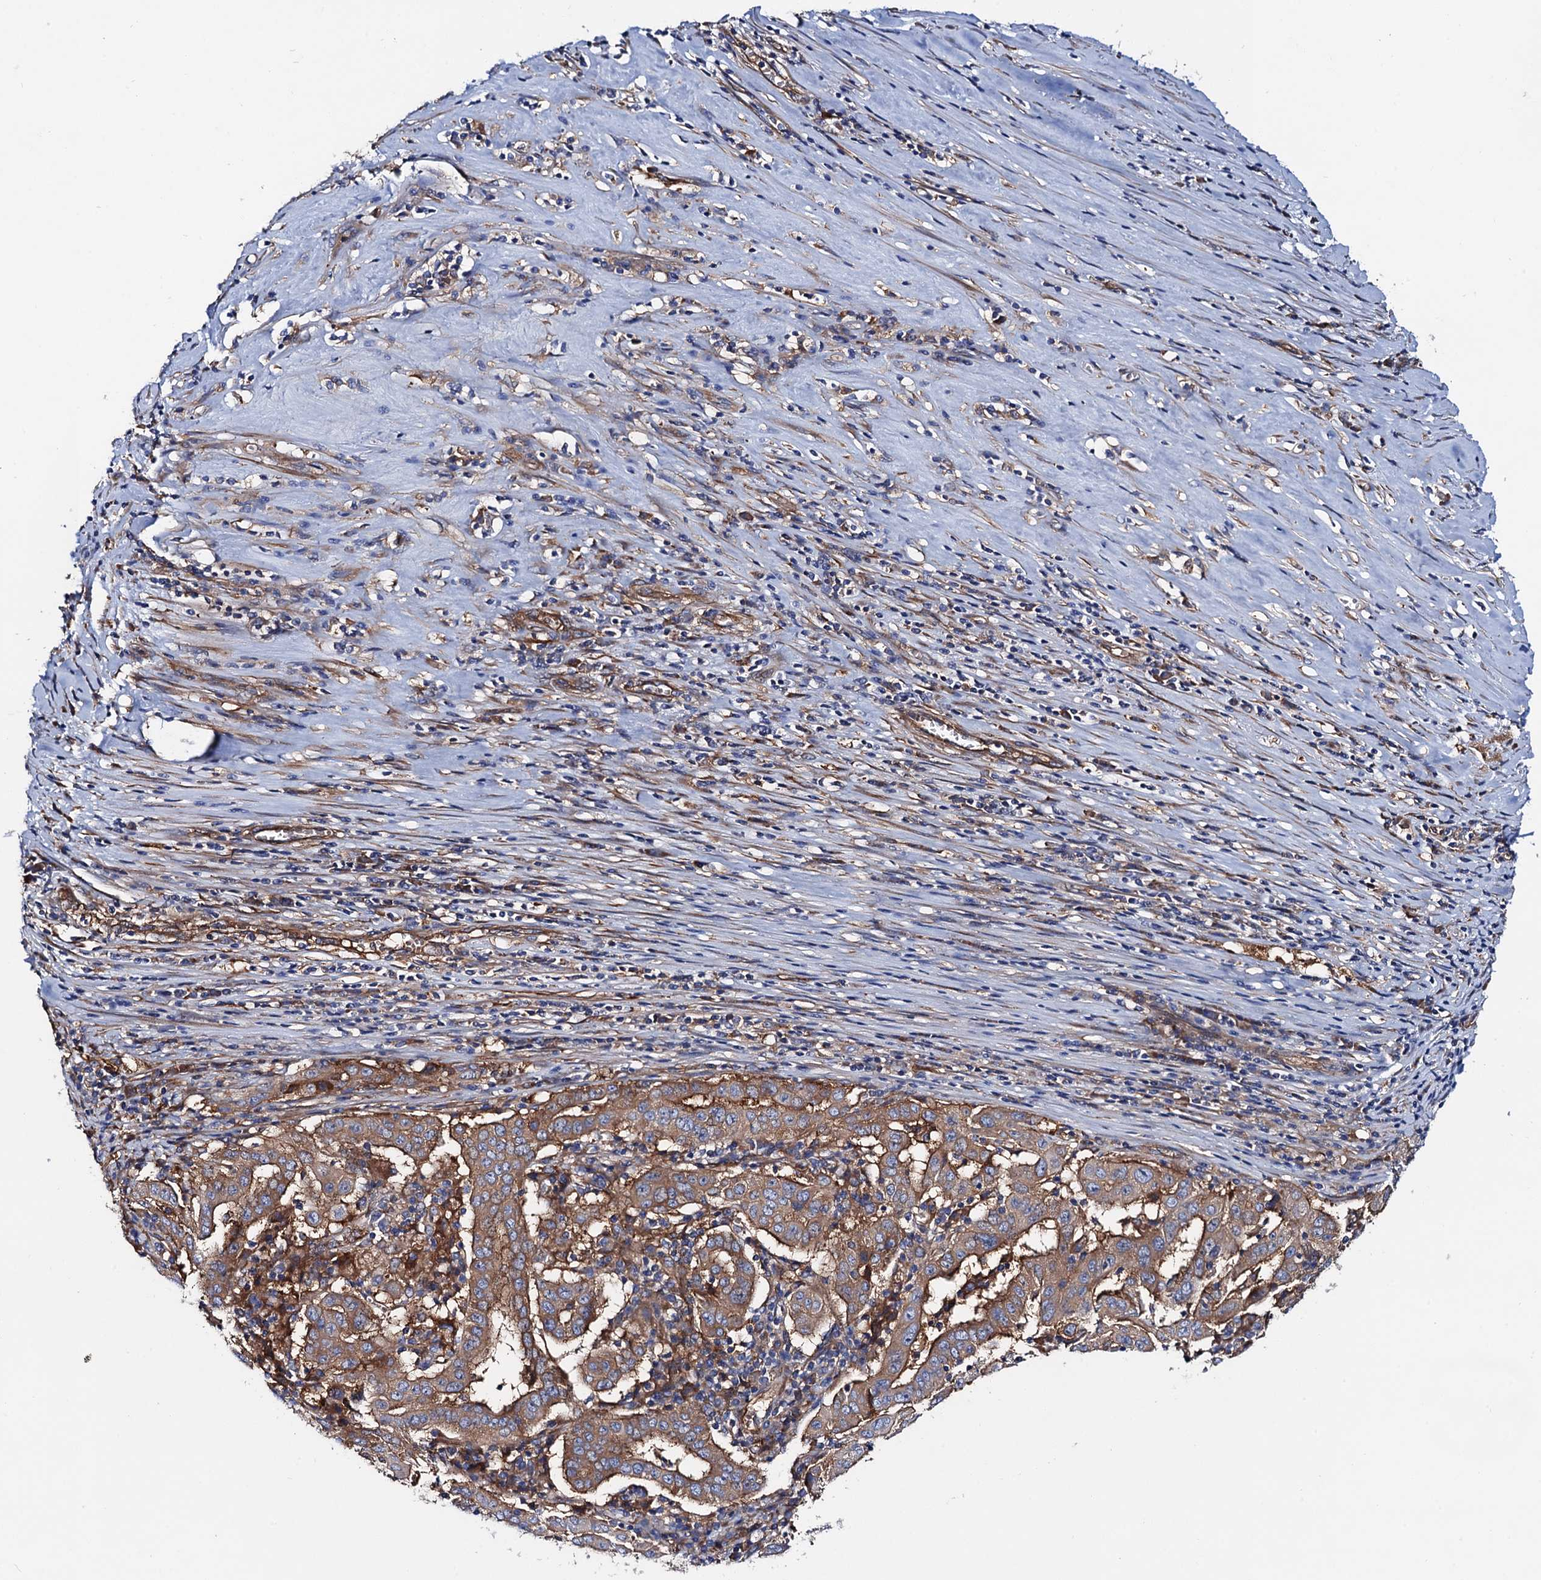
{"staining": {"intensity": "moderate", "quantity": ">75%", "location": "cytoplasmic/membranous"}, "tissue": "pancreatic cancer", "cell_type": "Tumor cells", "image_type": "cancer", "snomed": [{"axis": "morphology", "description": "Adenocarcinoma, NOS"}, {"axis": "topography", "description": "Pancreas"}], "caption": "An image showing moderate cytoplasmic/membranous positivity in about >75% of tumor cells in adenocarcinoma (pancreatic), as visualized by brown immunohistochemical staining.", "gene": "MRPL48", "patient": {"sex": "male", "age": 63}}